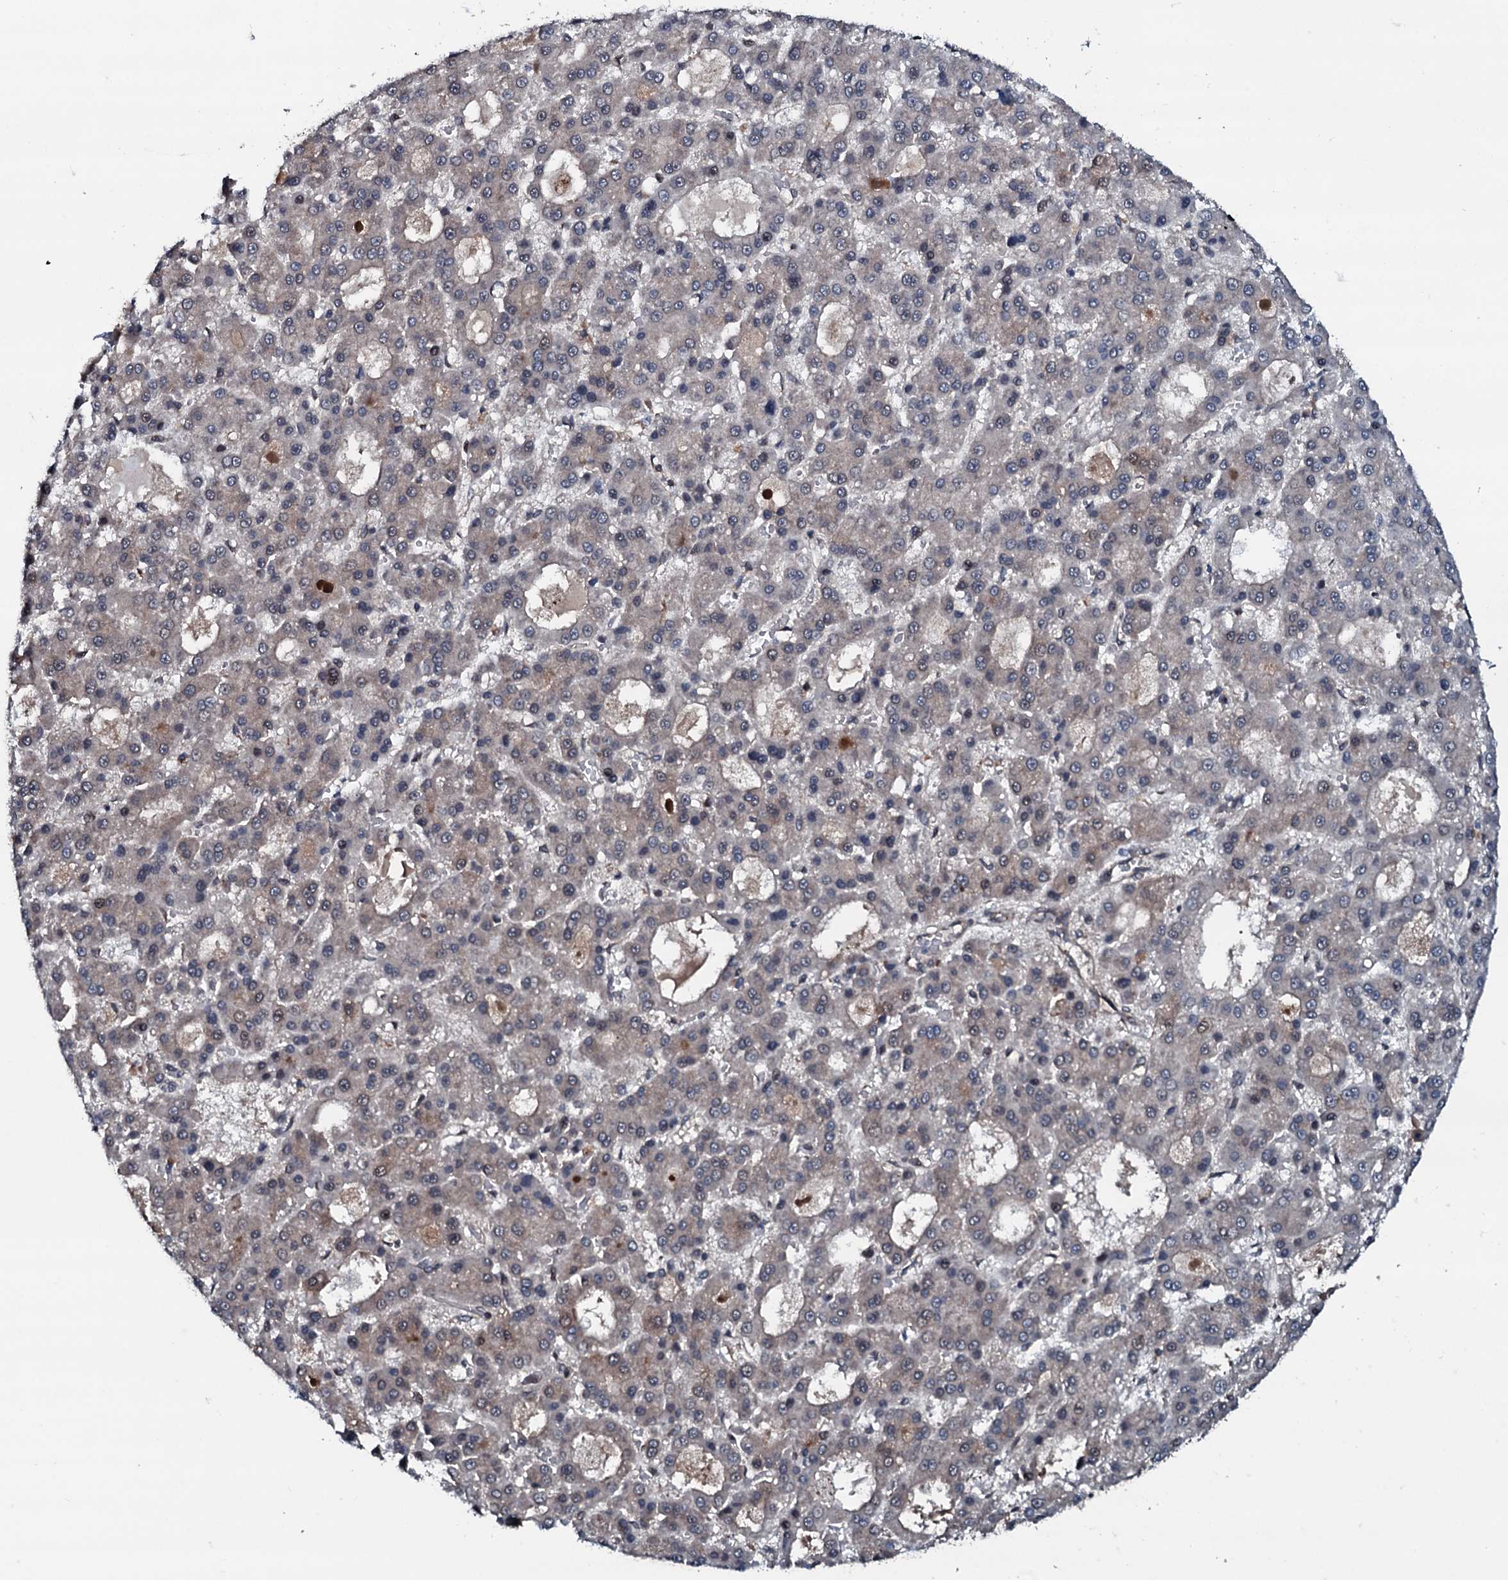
{"staining": {"intensity": "weak", "quantity": "<25%", "location": "cytoplasmic/membranous"}, "tissue": "liver cancer", "cell_type": "Tumor cells", "image_type": "cancer", "snomed": [{"axis": "morphology", "description": "Carcinoma, Hepatocellular, NOS"}, {"axis": "topography", "description": "Liver"}], "caption": "IHC of human liver cancer shows no positivity in tumor cells.", "gene": "OGFOD2", "patient": {"sex": "male", "age": 70}}